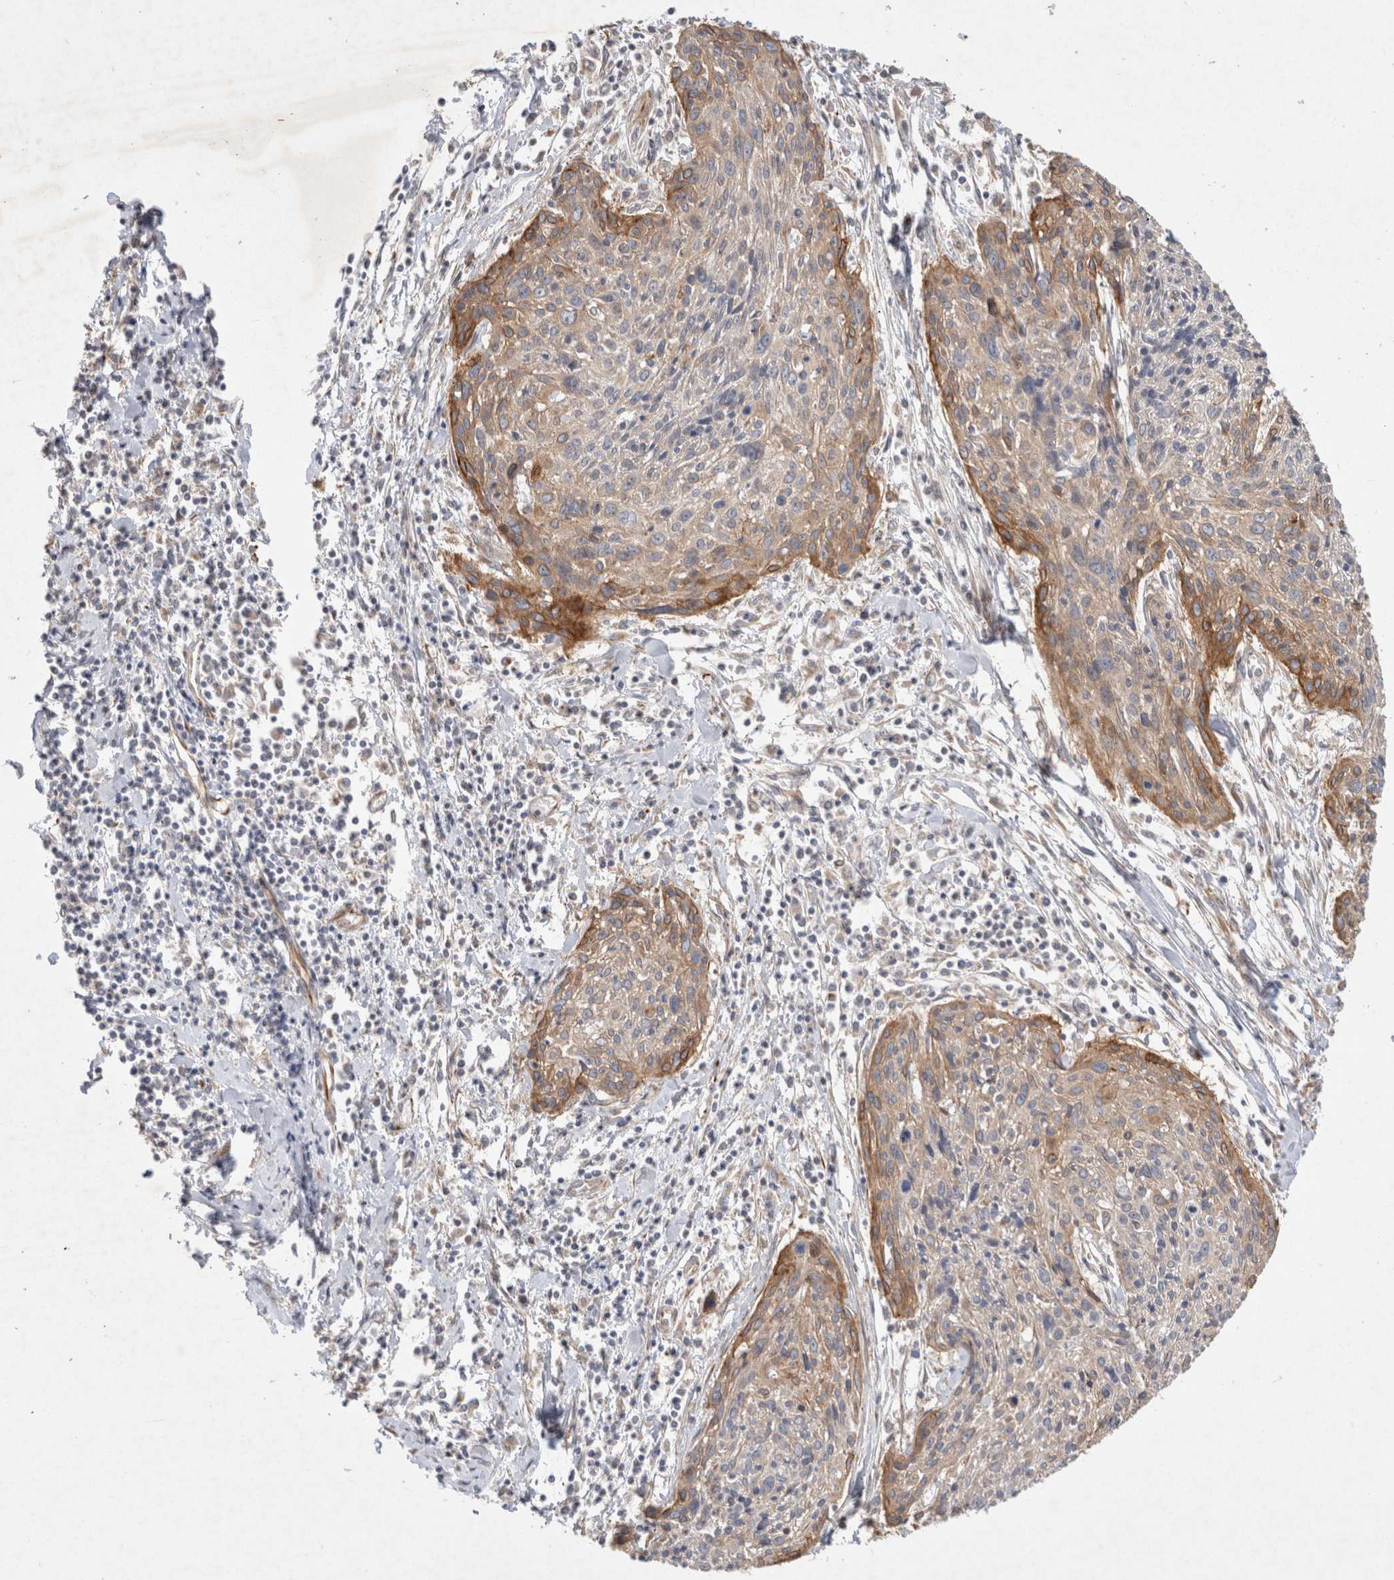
{"staining": {"intensity": "moderate", "quantity": "<25%", "location": "cytoplasmic/membranous"}, "tissue": "cervical cancer", "cell_type": "Tumor cells", "image_type": "cancer", "snomed": [{"axis": "morphology", "description": "Squamous cell carcinoma, NOS"}, {"axis": "topography", "description": "Cervix"}], "caption": "IHC photomicrograph of cervical cancer (squamous cell carcinoma) stained for a protein (brown), which shows low levels of moderate cytoplasmic/membranous staining in approximately <25% of tumor cells.", "gene": "NMU", "patient": {"sex": "female", "age": 51}}